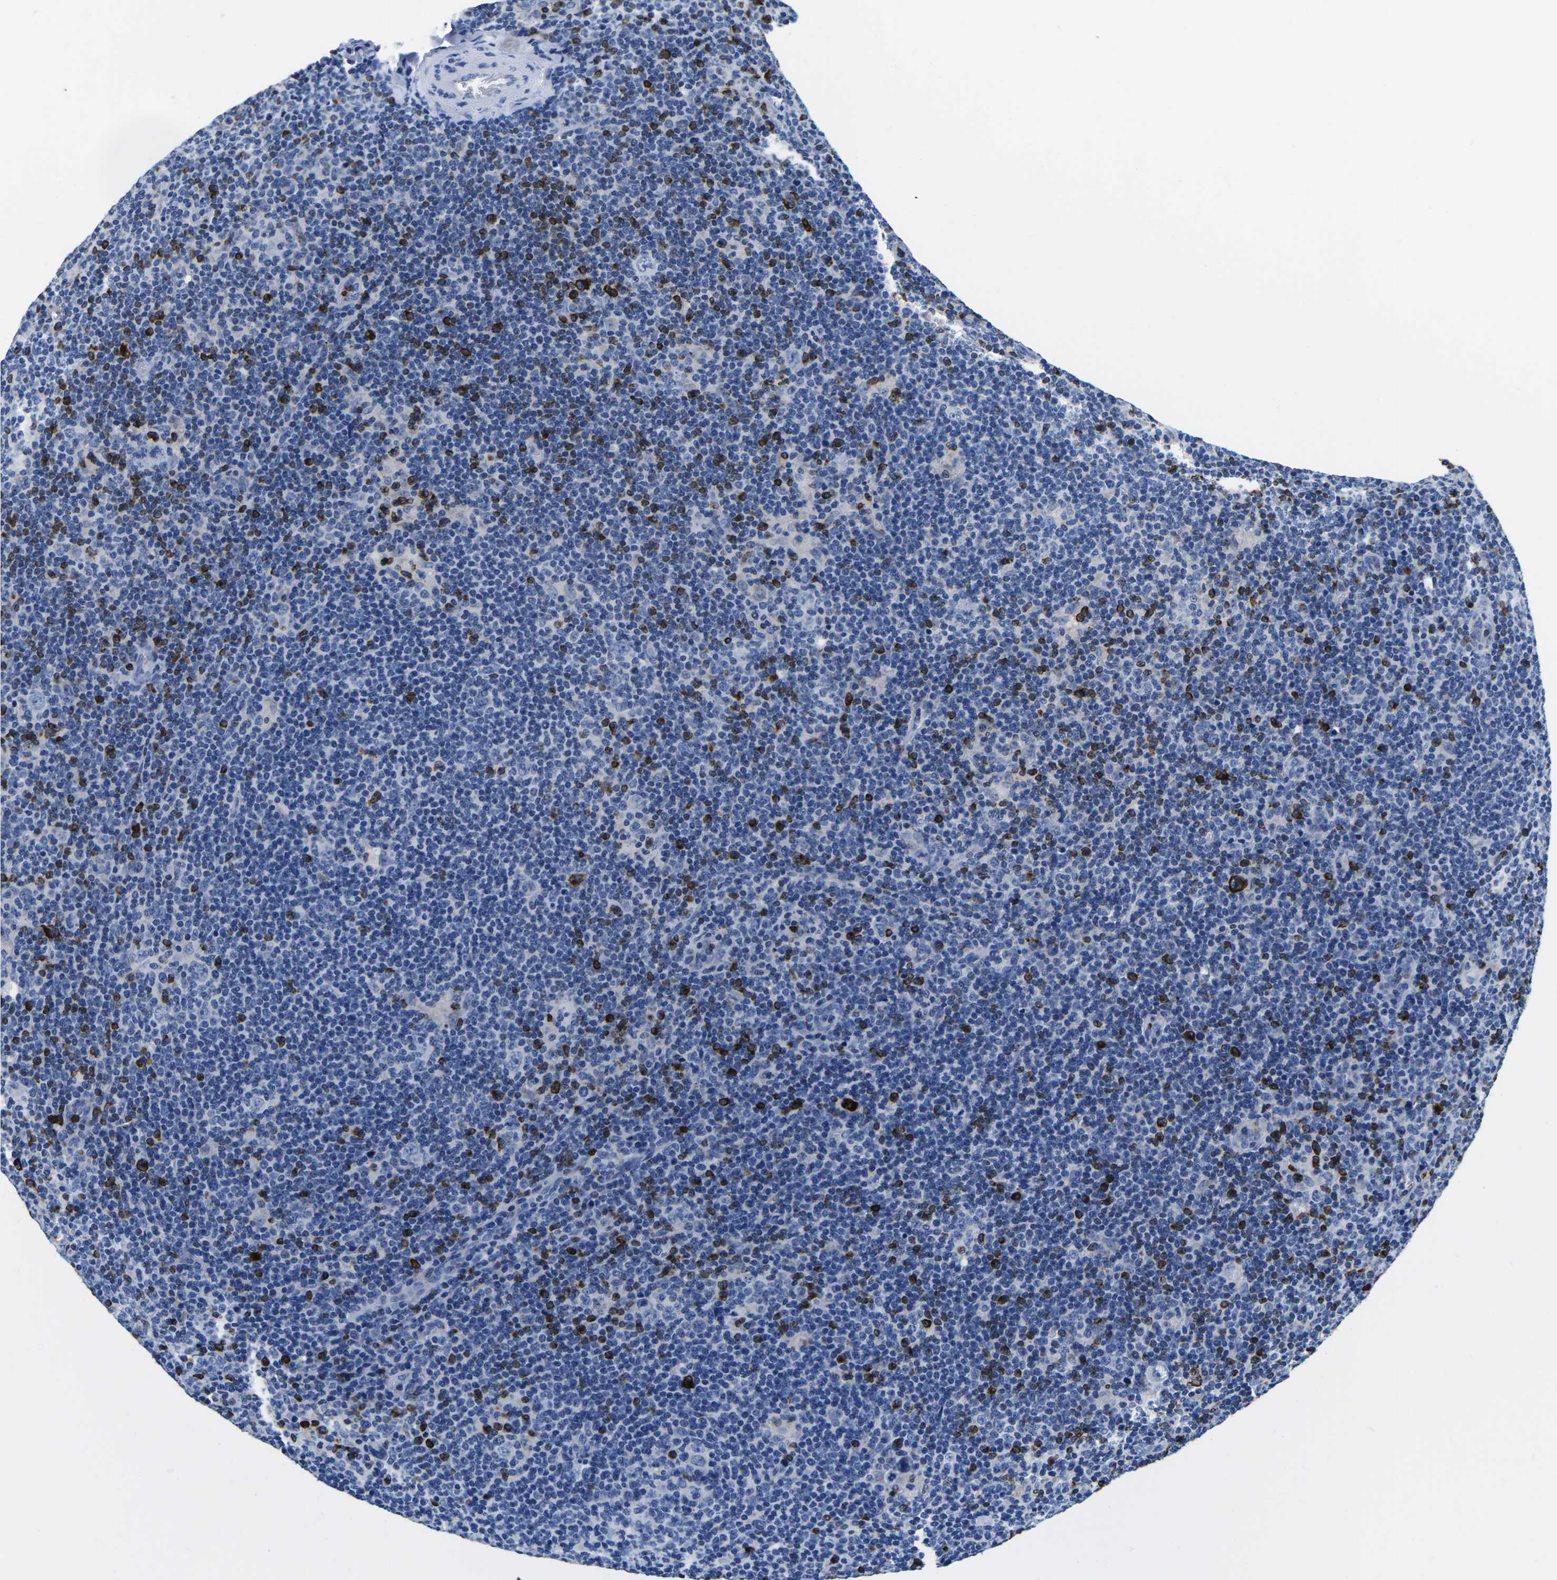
{"staining": {"intensity": "negative", "quantity": "none", "location": "none"}, "tissue": "lymphoma", "cell_type": "Tumor cells", "image_type": "cancer", "snomed": [{"axis": "morphology", "description": "Hodgkin's disease, NOS"}, {"axis": "topography", "description": "Lymph node"}], "caption": "An immunohistochemistry image of lymphoma is shown. There is no staining in tumor cells of lymphoma. (Immunohistochemistry, brightfield microscopy, high magnification).", "gene": "CTSW", "patient": {"sex": "female", "age": 57}}